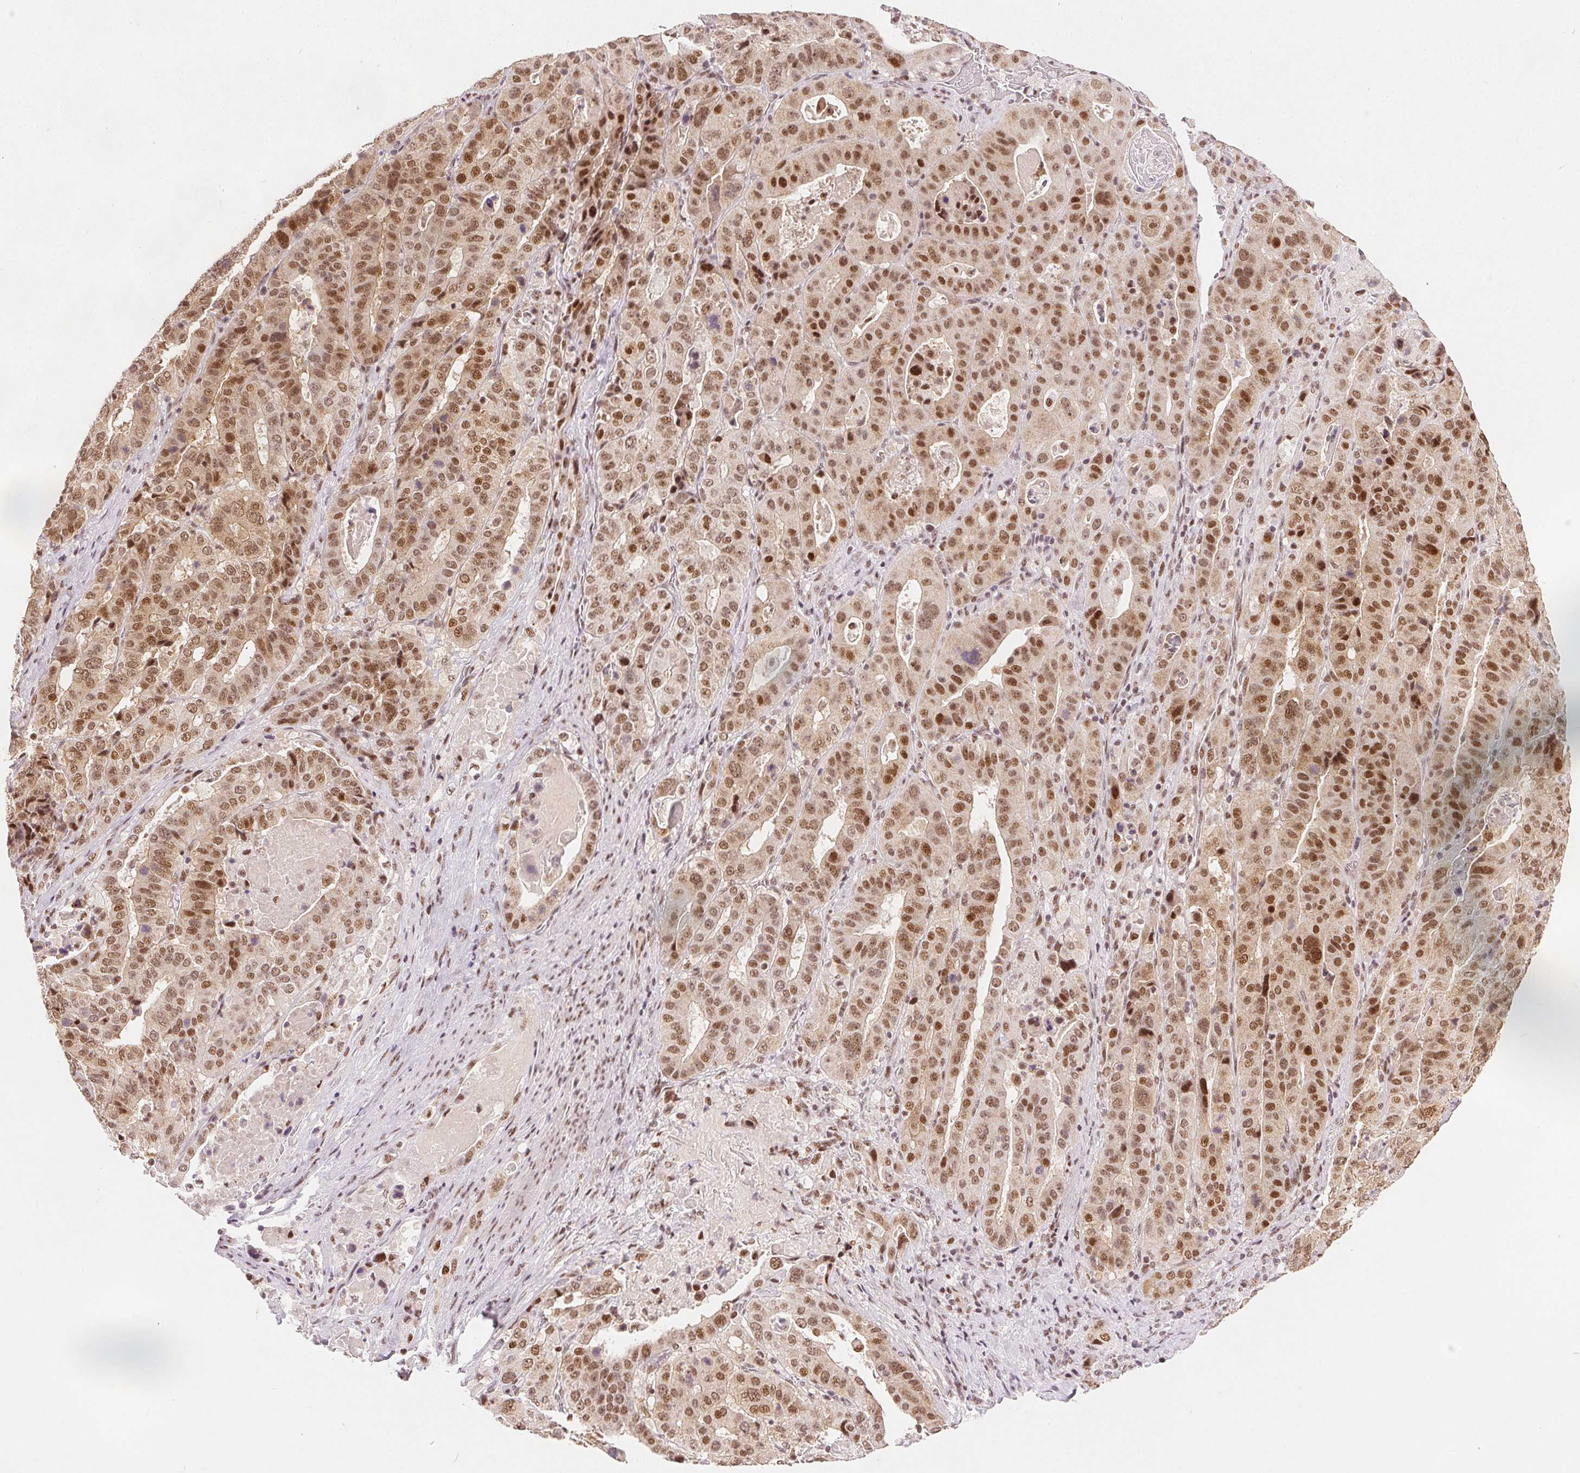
{"staining": {"intensity": "moderate", "quantity": ">75%", "location": "nuclear"}, "tissue": "stomach cancer", "cell_type": "Tumor cells", "image_type": "cancer", "snomed": [{"axis": "morphology", "description": "Adenocarcinoma, NOS"}, {"axis": "topography", "description": "Stomach"}], "caption": "A brown stain shows moderate nuclear expression of a protein in stomach cancer (adenocarcinoma) tumor cells.", "gene": "ZNF703", "patient": {"sex": "male", "age": 48}}